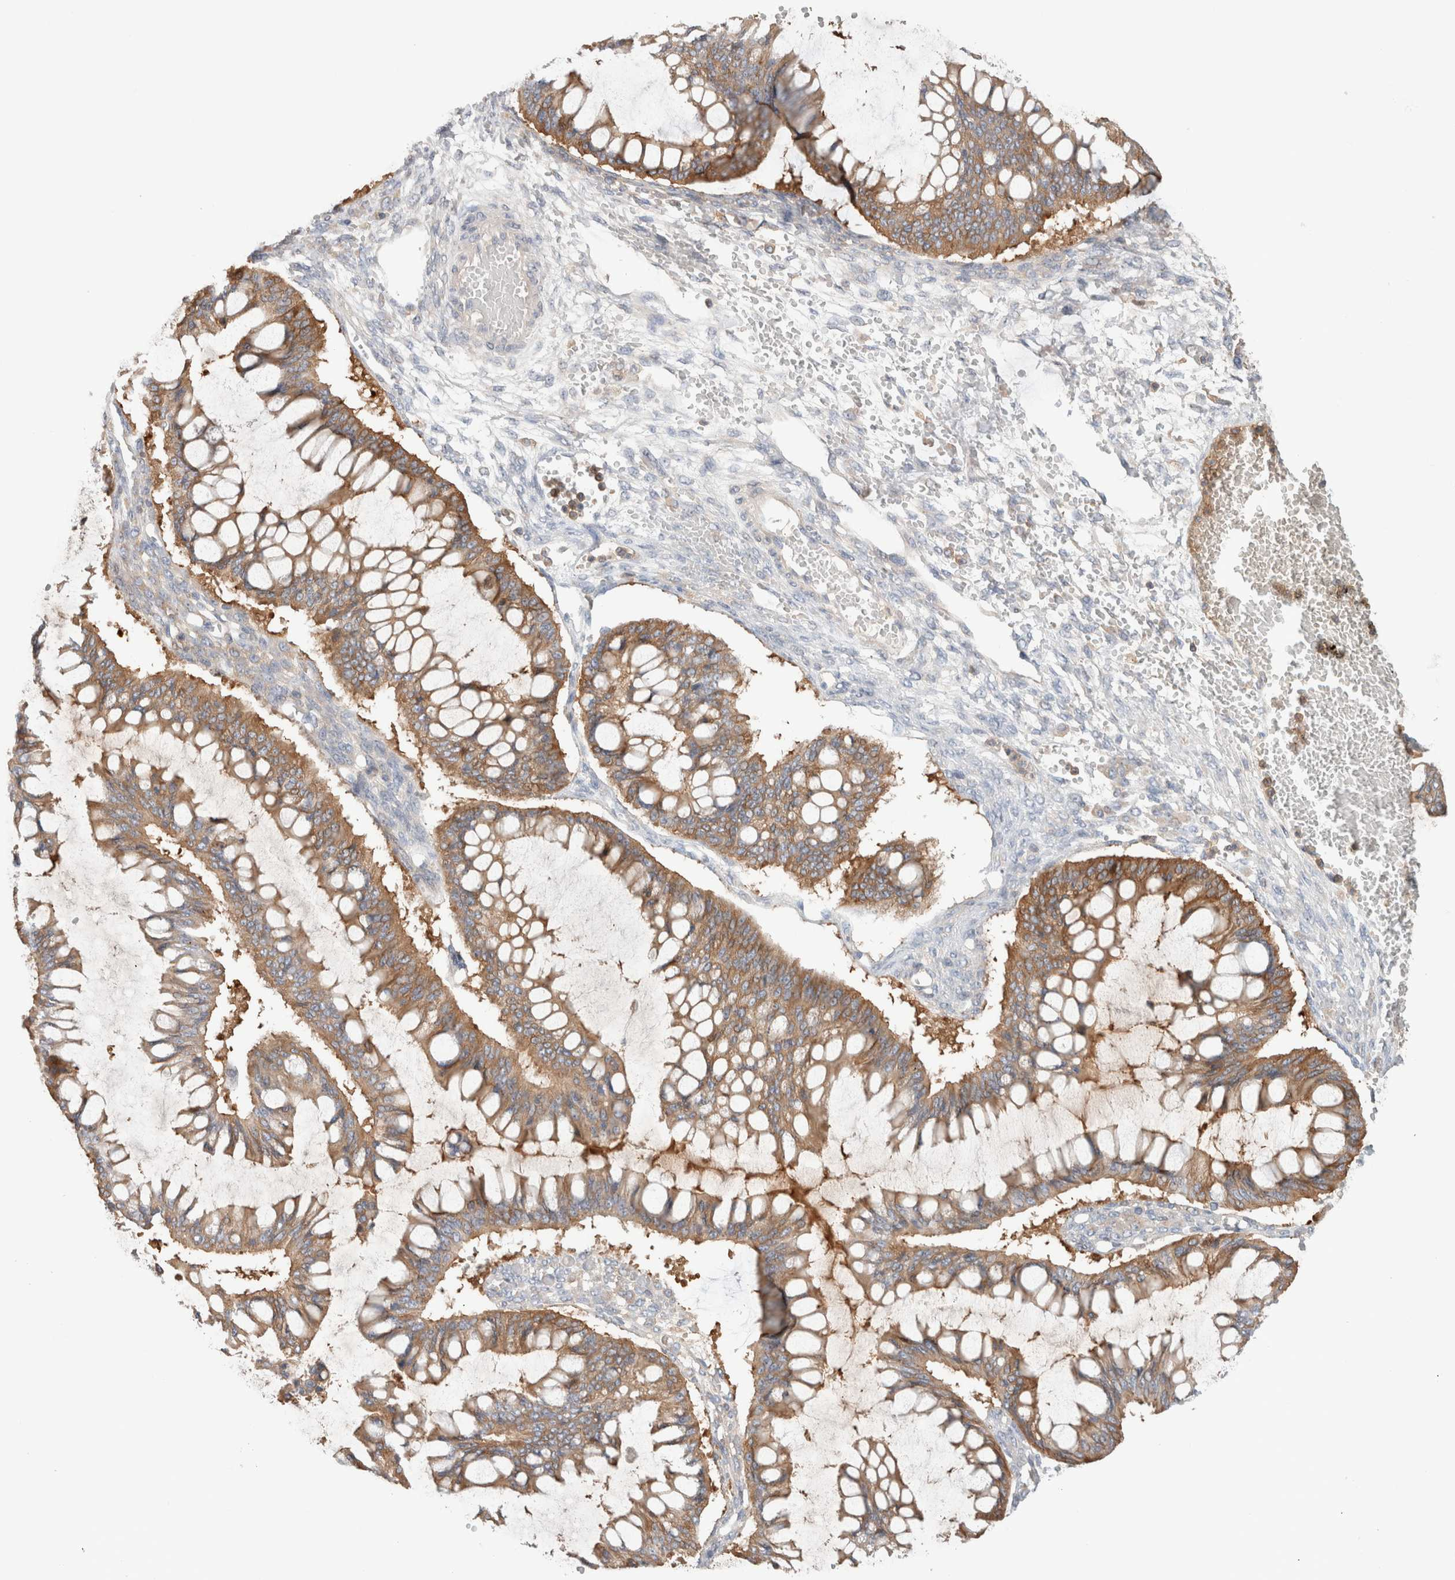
{"staining": {"intensity": "moderate", "quantity": ">75%", "location": "cytoplasmic/membranous"}, "tissue": "ovarian cancer", "cell_type": "Tumor cells", "image_type": "cancer", "snomed": [{"axis": "morphology", "description": "Cystadenocarcinoma, mucinous, NOS"}, {"axis": "topography", "description": "Ovary"}], "caption": "Moderate cytoplasmic/membranous protein positivity is appreciated in approximately >75% of tumor cells in ovarian mucinous cystadenocarcinoma.", "gene": "KLHL14", "patient": {"sex": "female", "age": 73}}